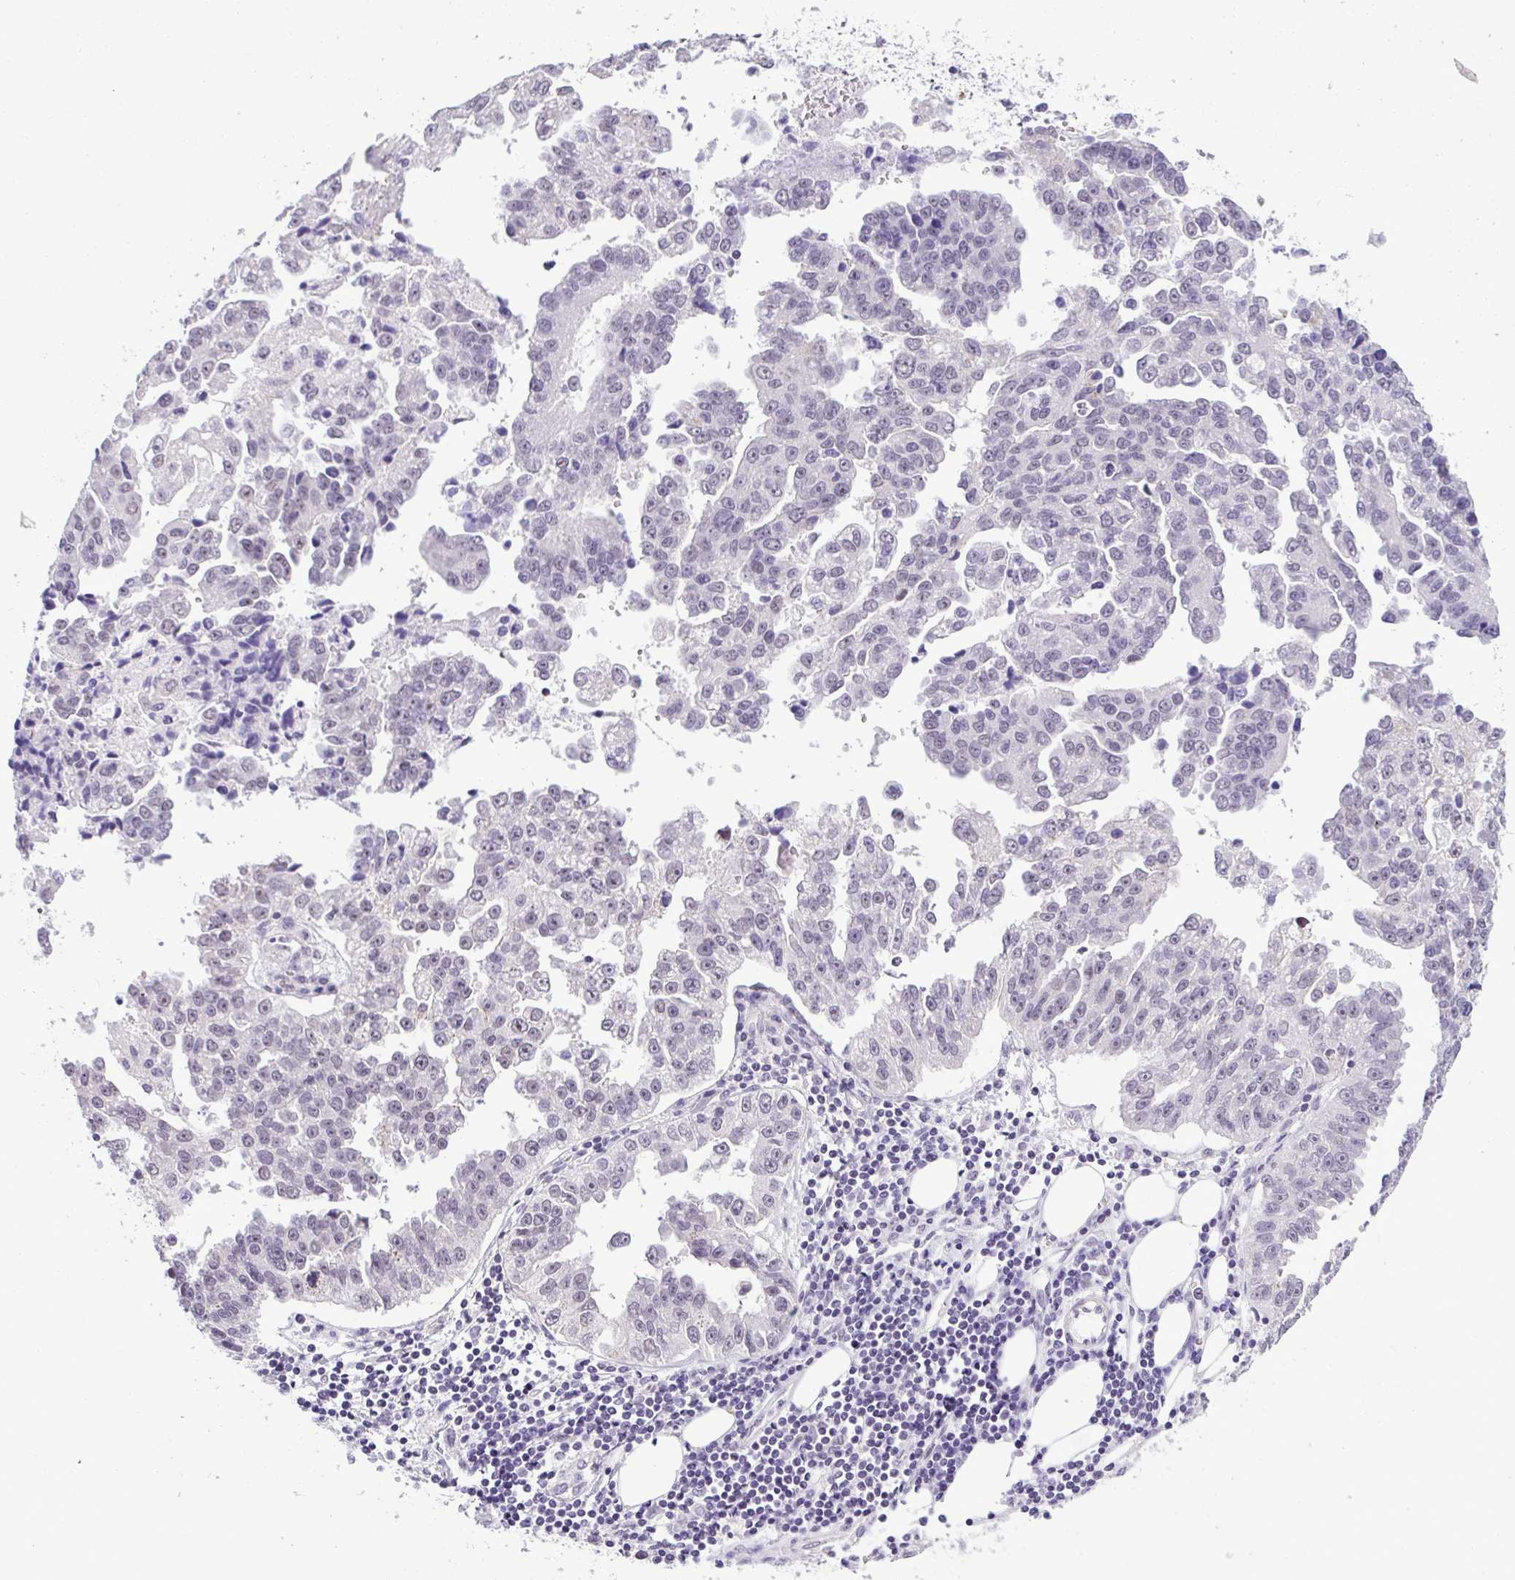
{"staining": {"intensity": "negative", "quantity": "none", "location": "none"}, "tissue": "ovarian cancer", "cell_type": "Tumor cells", "image_type": "cancer", "snomed": [{"axis": "morphology", "description": "Cystadenocarcinoma, serous, NOS"}, {"axis": "topography", "description": "Ovary"}], "caption": "High power microscopy histopathology image of an immunohistochemistry histopathology image of ovarian serous cystadenocarcinoma, revealing no significant expression in tumor cells.", "gene": "YBX2", "patient": {"sex": "female", "age": 75}}